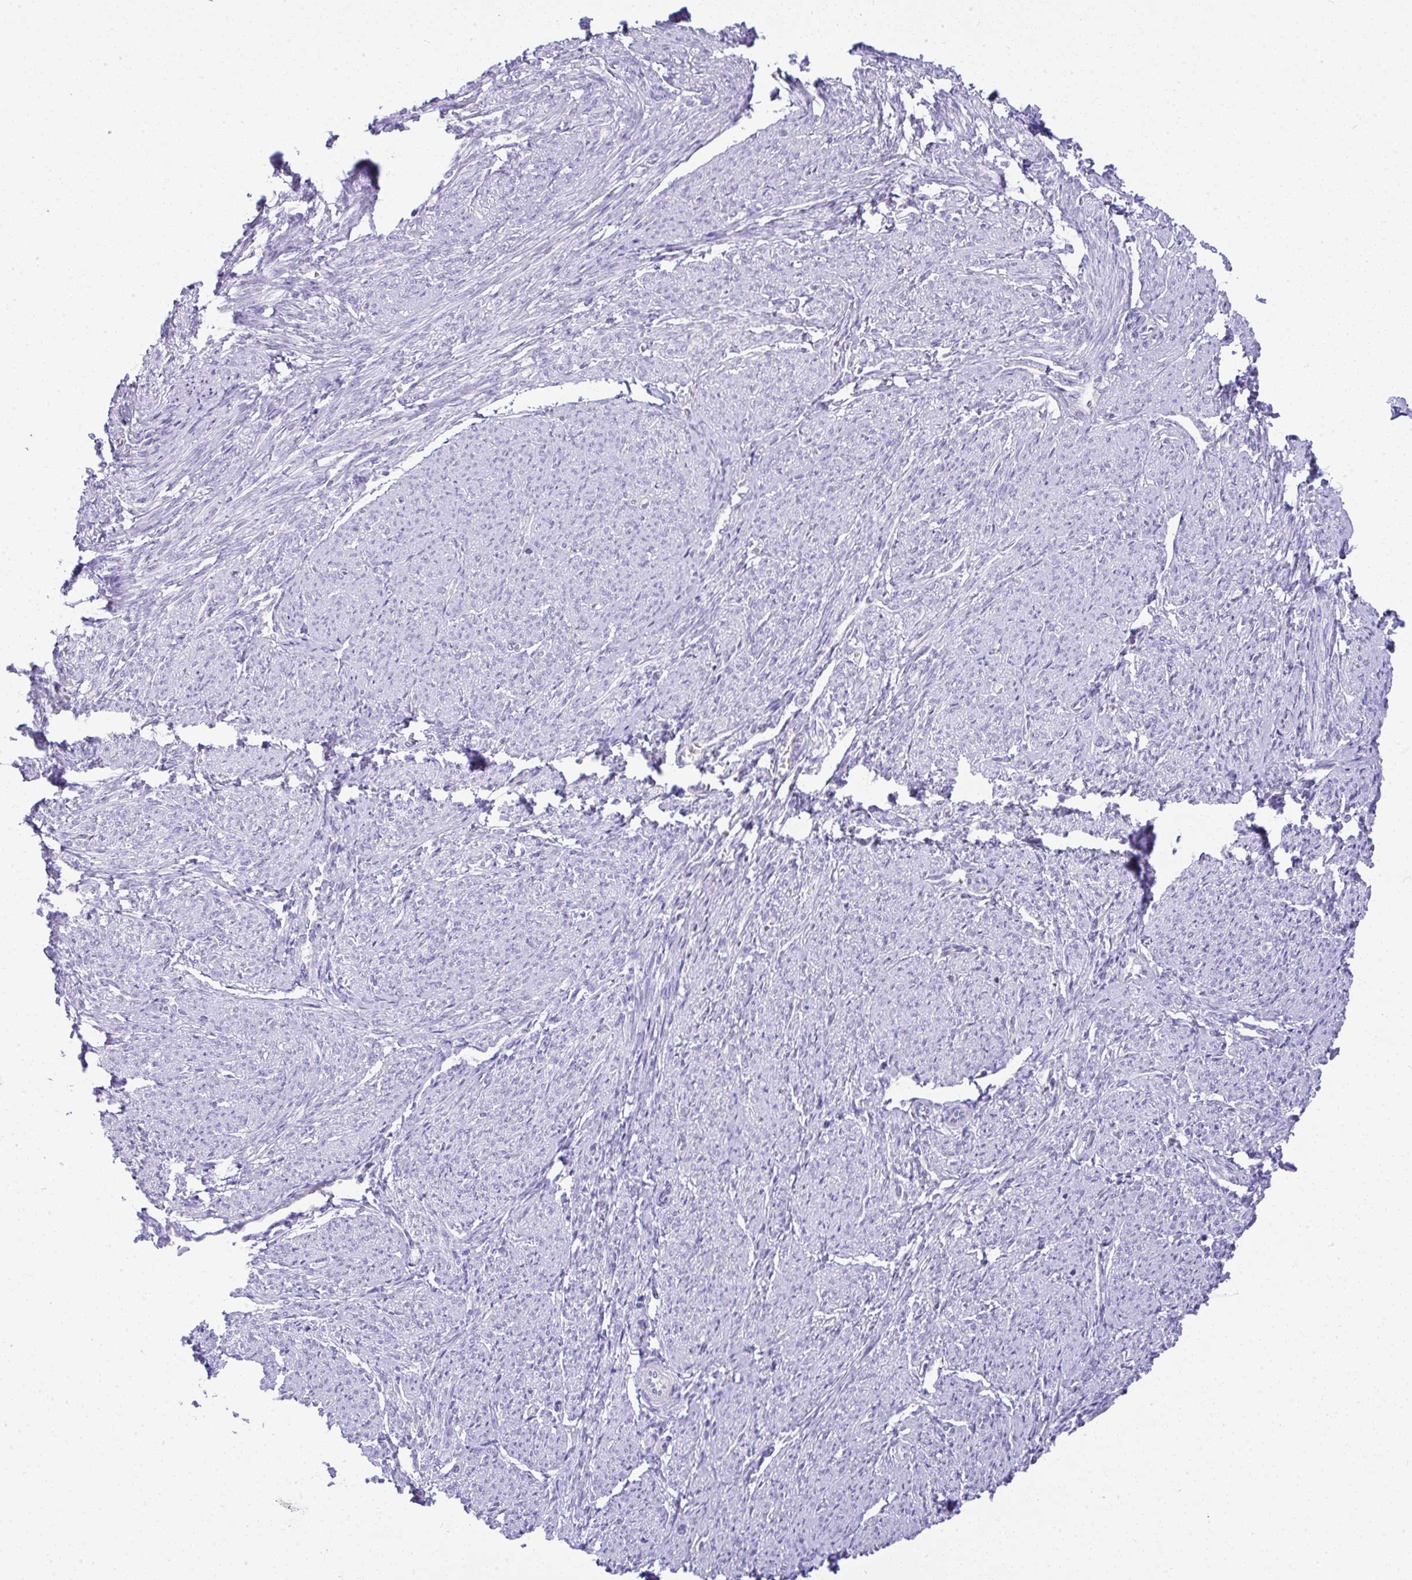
{"staining": {"intensity": "negative", "quantity": "none", "location": "none"}, "tissue": "smooth muscle", "cell_type": "Smooth muscle cells", "image_type": "normal", "snomed": [{"axis": "morphology", "description": "Normal tissue, NOS"}, {"axis": "topography", "description": "Smooth muscle"}], "caption": "The image shows no significant positivity in smooth muscle cells of smooth muscle.", "gene": "FAM177A1", "patient": {"sex": "female", "age": 65}}